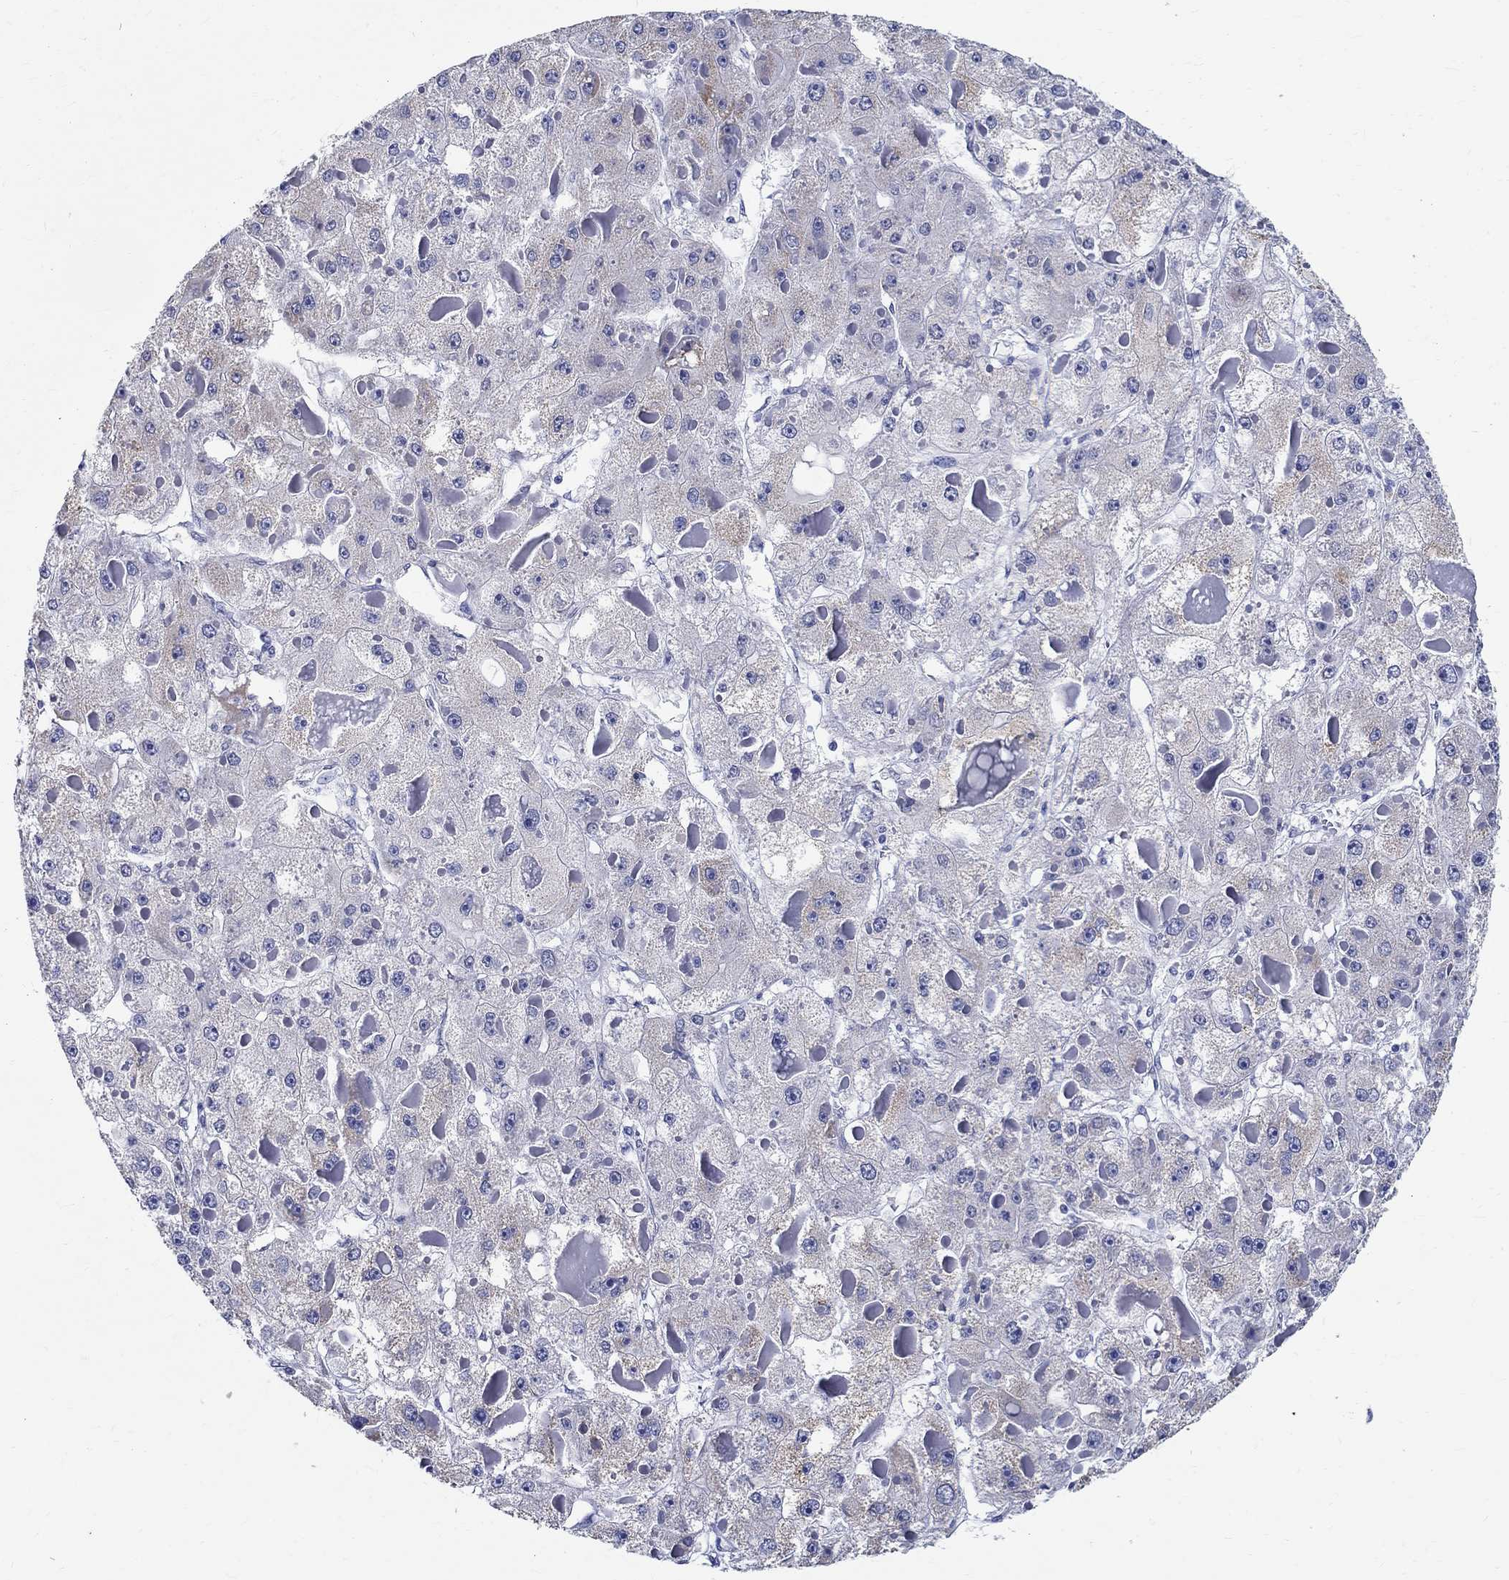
{"staining": {"intensity": "weak", "quantity": "<25%", "location": "cytoplasmic/membranous"}, "tissue": "liver cancer", "cell_type": "Tumor cells", "image_type": "cancer", "snomed": [{"axis": "morphology", "description": "Carcinoma, Hepatocellular, NOS"}, {"axis": "topography", "description": "Liver"}], "caption": "This photomicrograph is of liver hepatocellular carcinoma stained with immunohistochemistry (IHC) to label a protein in brown with the nuclei are counter-stained blue. There is no expression in tumor cells.", "gene": "TSPAN16", "patient": {"sex": "female", "age": 73}}